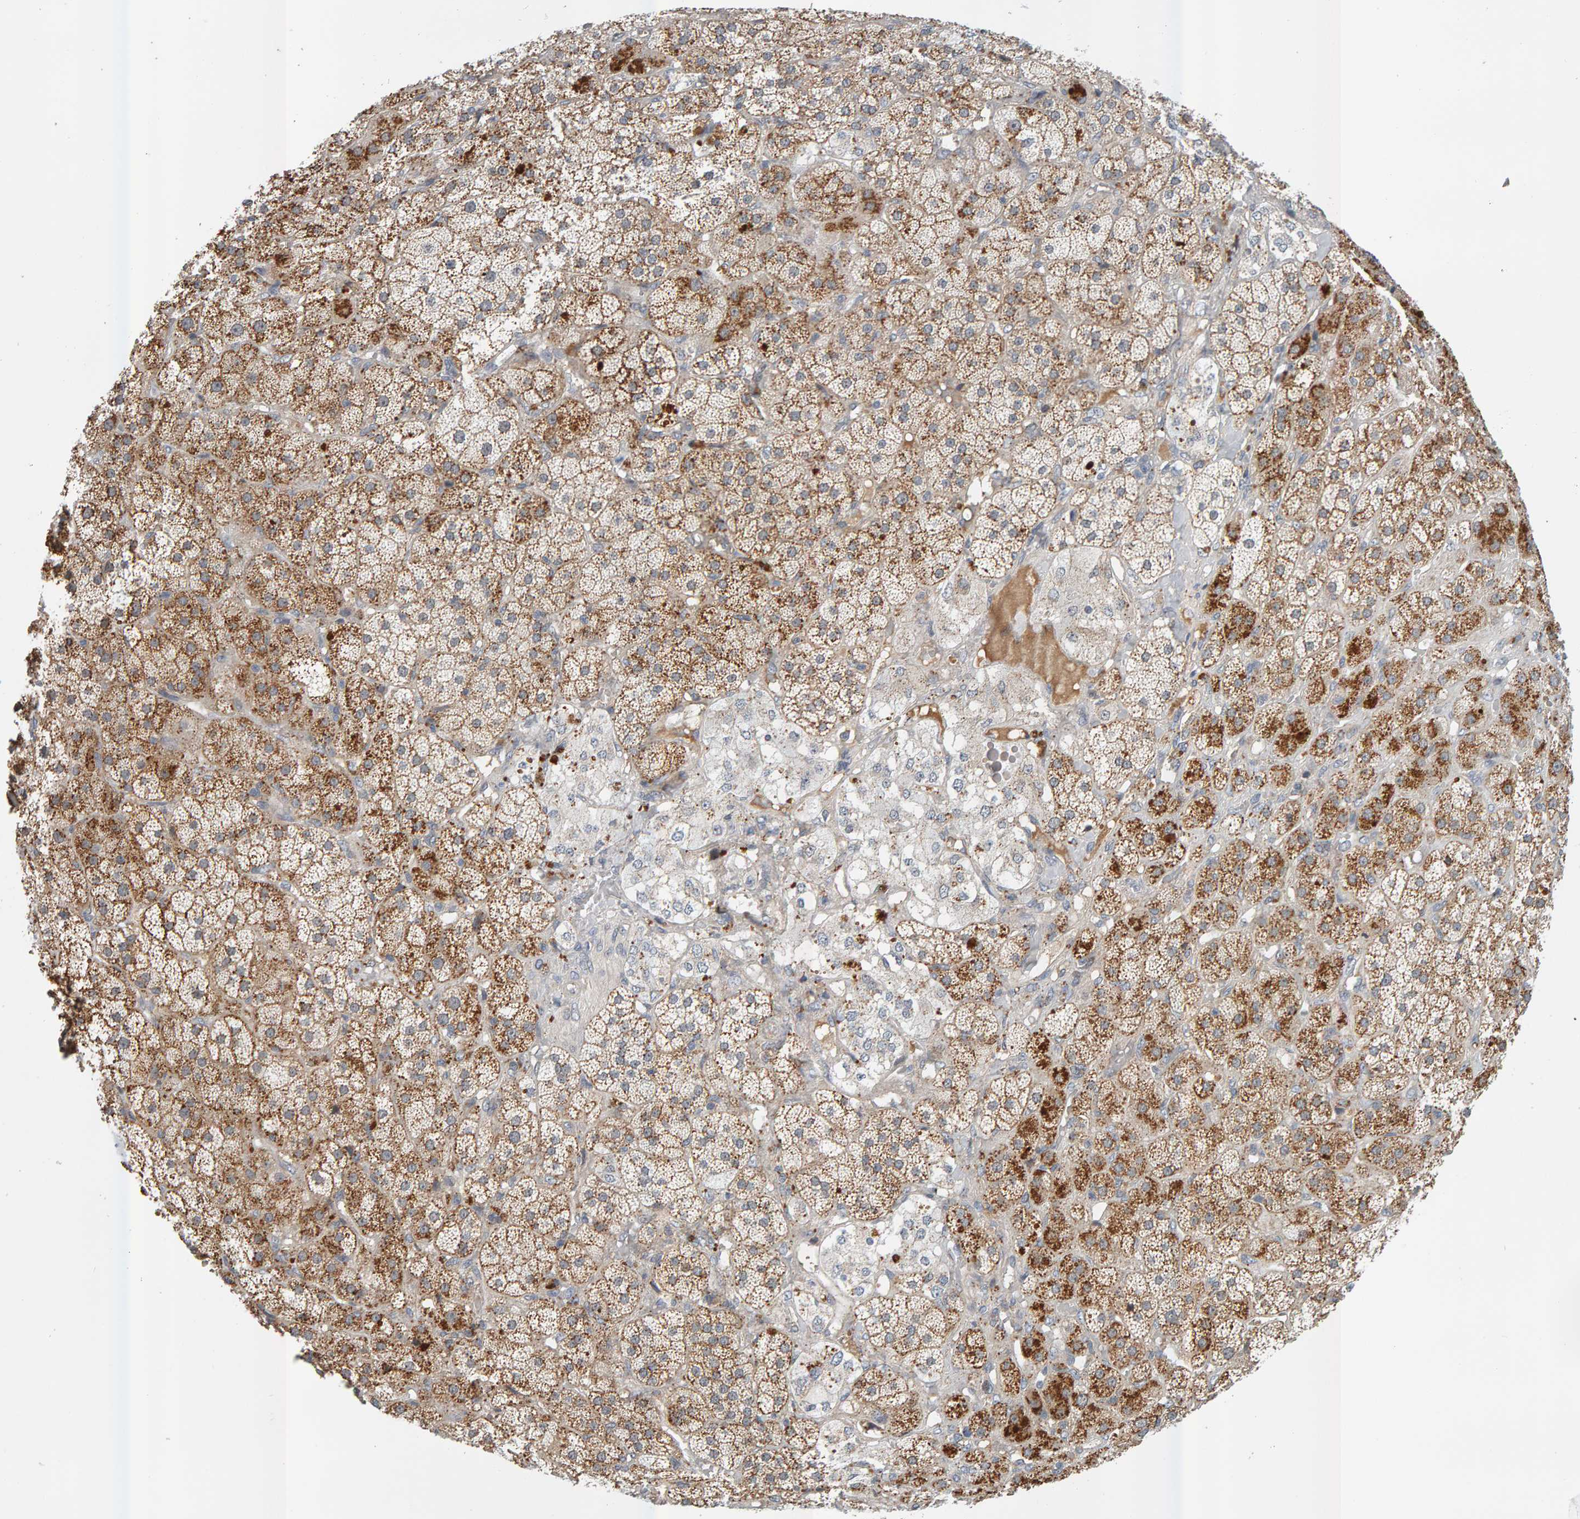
{"staining": {"intensity": "strong", "quantity": ">75%", "location": "cytoplasmic/membranous"}, "tissue": "adrenal gland", "cell_type": "Glandular cells", "image_type": "normal", "snomed": [{"axis": "morphology", "description": "Normal tissue, NOS"}, {"axis": "topography", "description": "Adrenal gland"}], "caption": "DAB (3,3'-diaminobenzidine) immunohistochemical staining of benign human adrenal gland demonstrates strong cytoplasmic/membranous protein staining in about >75% of glandular cells. The protein of interest is stained brown, and the nuclei are stained in blue (DAB (3,3'-diaminobenzidine) IHC with brightfield microscopy, high magnification).", "gene": "ZNF160", "patient": {"sex": "male", "age": 57}}